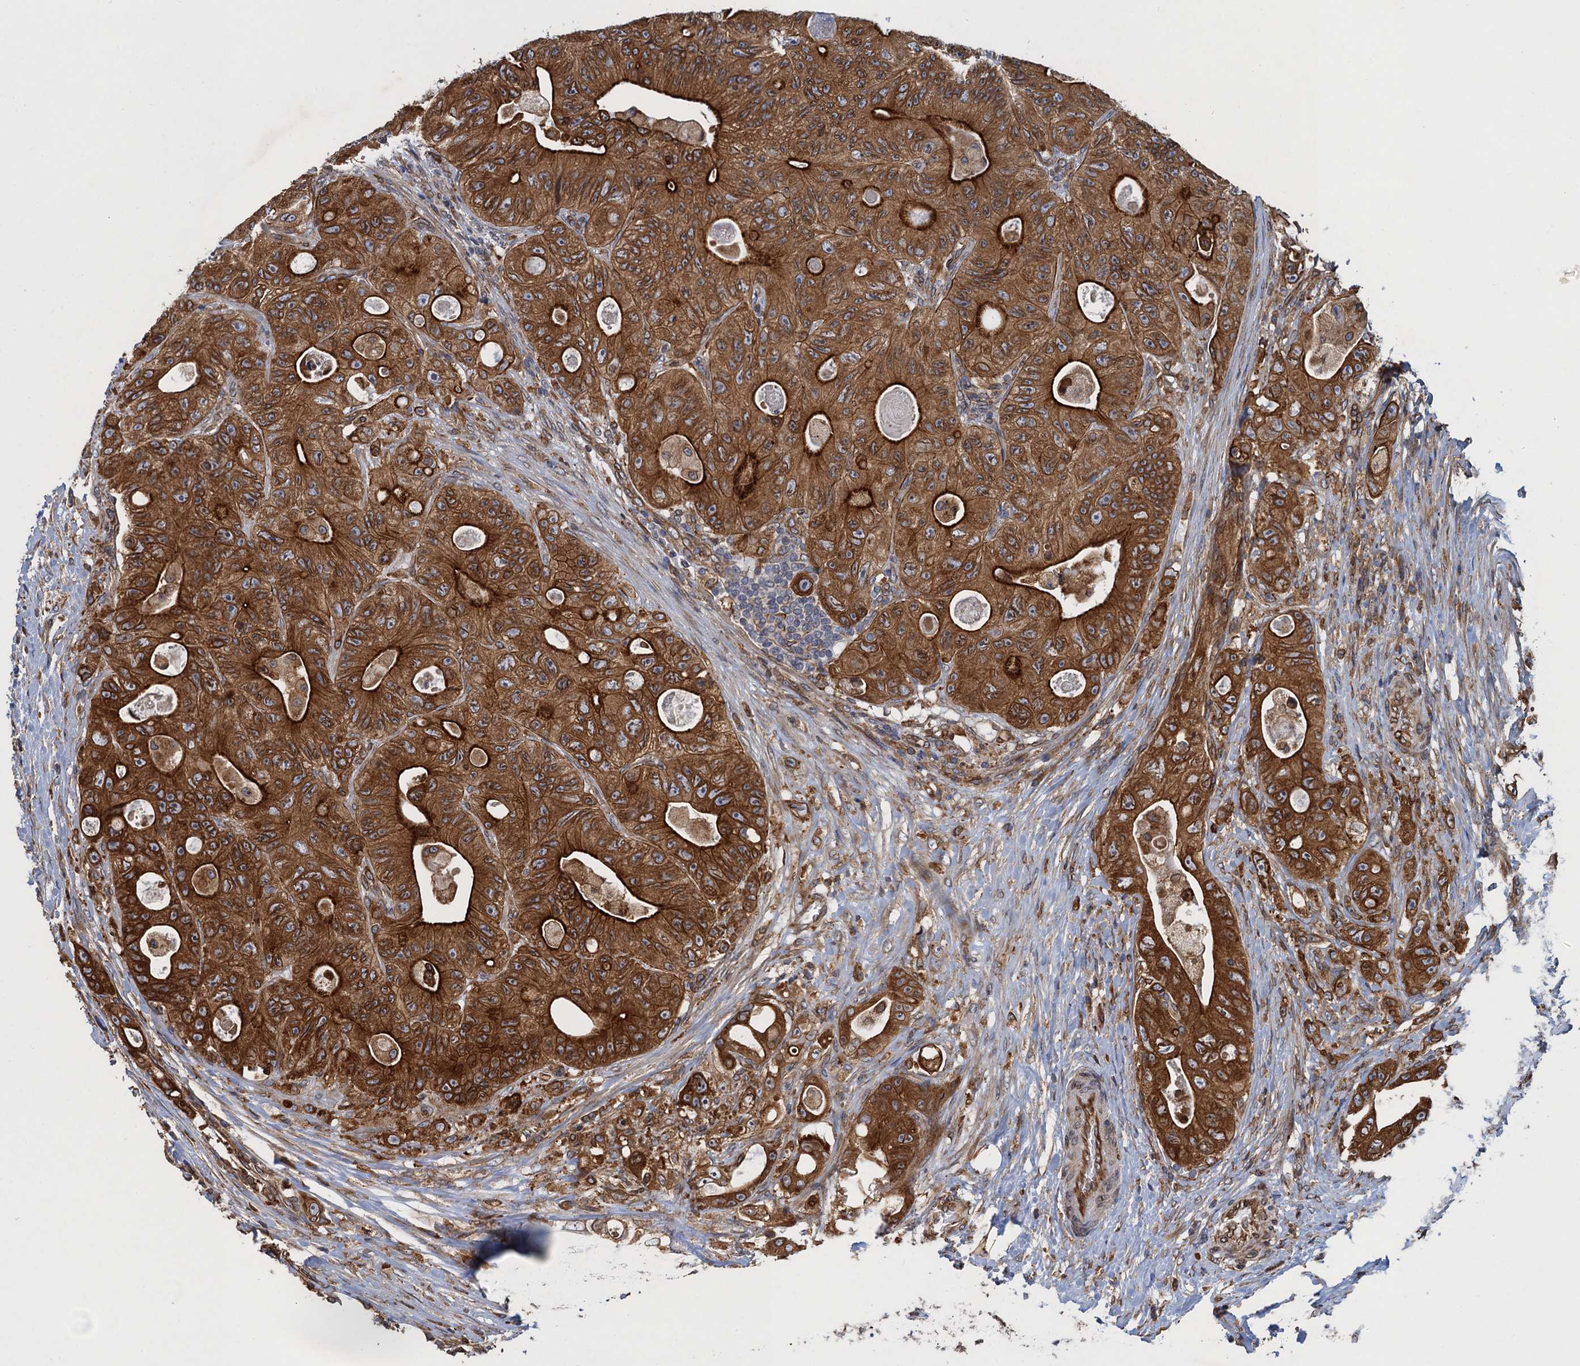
{"staining": {"intensity": "strong", "quantity": ">75%", "location": "cytoplasmic/membranous"}, "tissue": "colorectal cancer", "cell_type": "Tumor cells", "image_type": "cancer", "snomed": [{"axis": "morphology", "description": "Adenocarcinoma, NOS"}, {"axis": "topography", "description": "Colon"}], "caption": "This image displays immunohistochemistry (IHC) staining of colorectal adenocarcinoma, with high strong cytoplasmic/membranous staining in approximately >75% of tumor cells.", "gene": "ARMC5", "patient": {"sex": "female", "age": 46}}